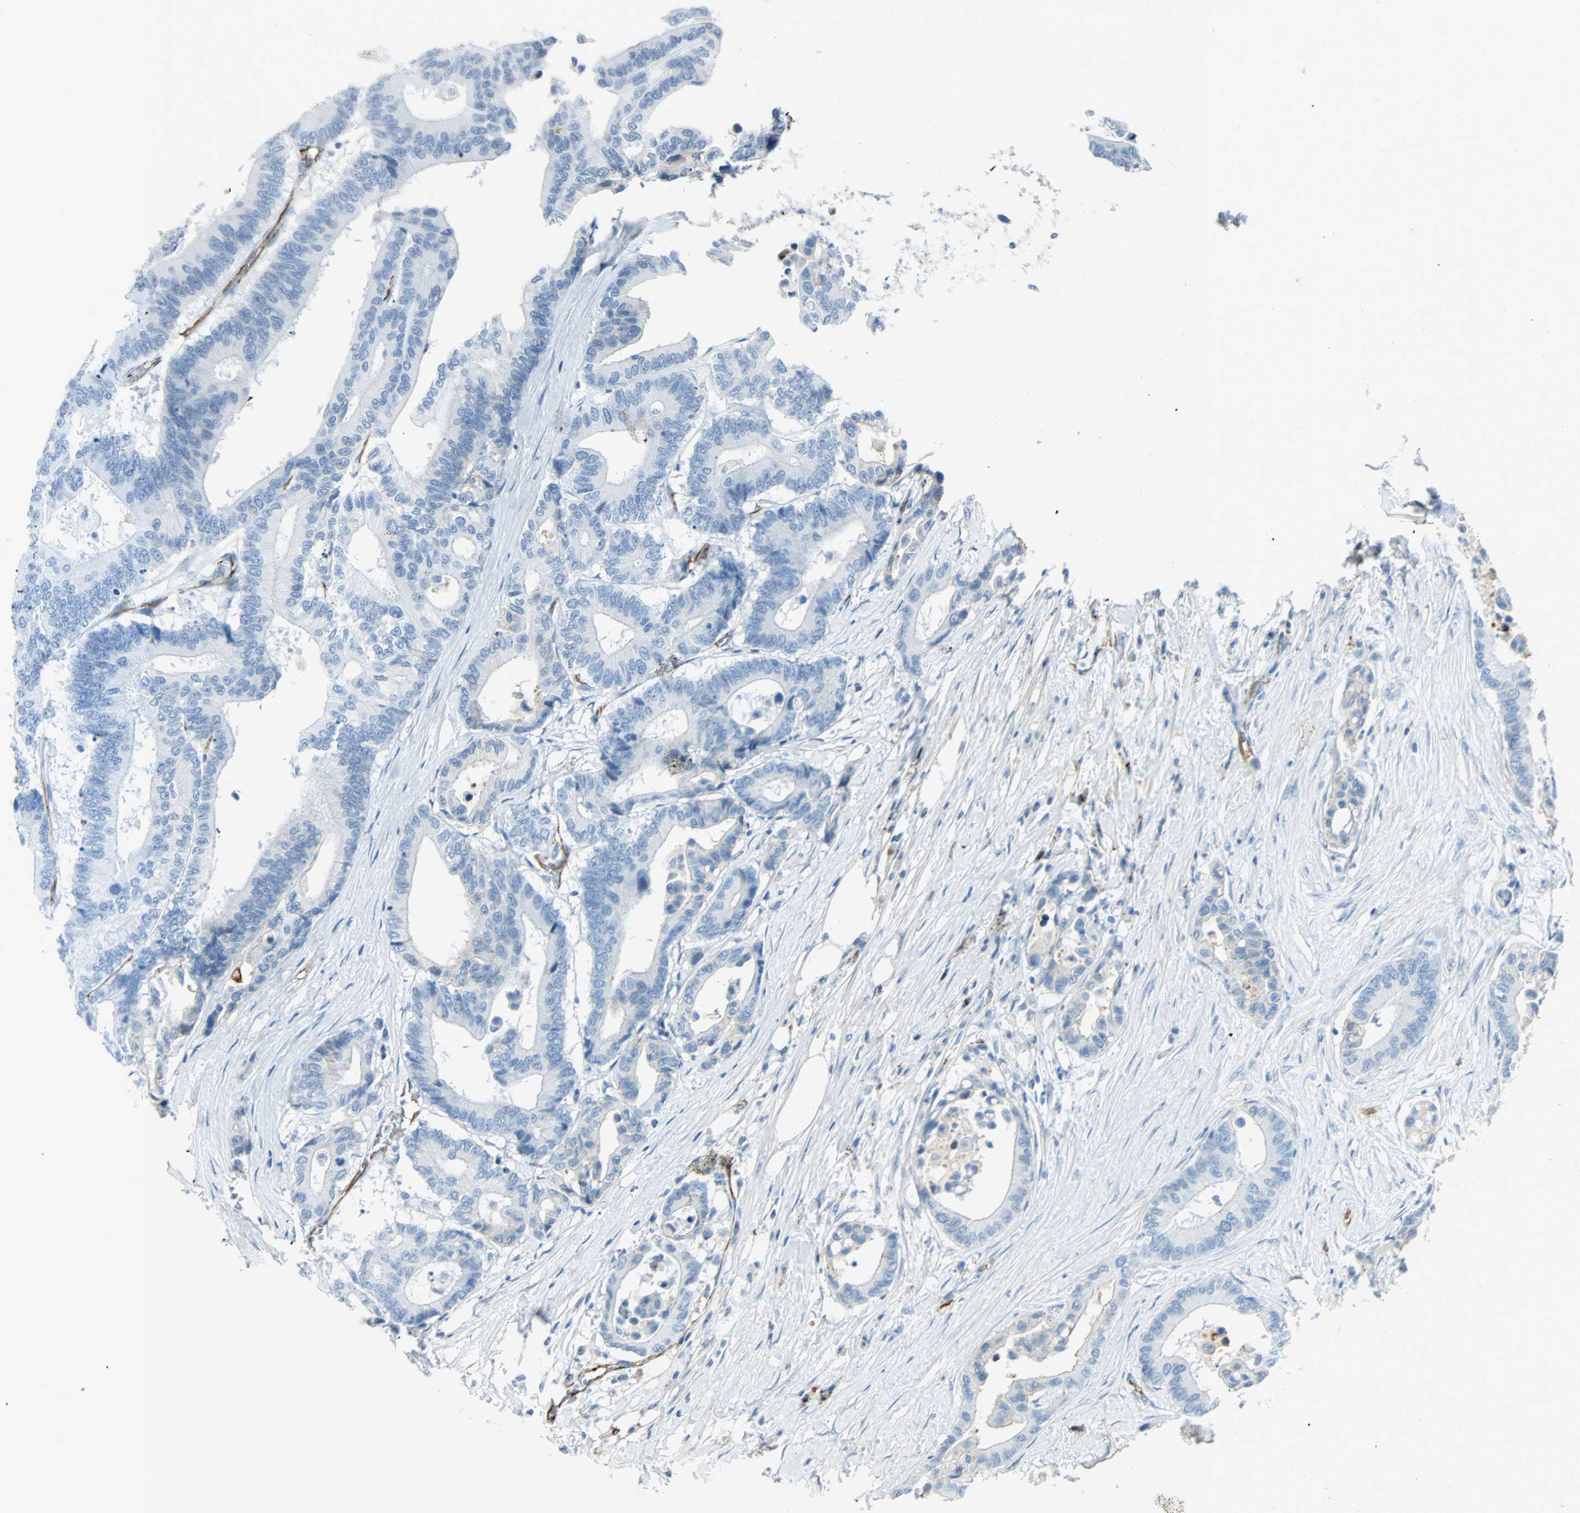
{"staining": {"intensity": "weak", "quantity": "<25%", "location": "cytoplasmic/membranous"}, "tissue": "colorectal cancer", "cell_type": "Tumor cells", "image_type": "cancer", "snomed": [{"axis": "morphology", "description": "Normal tissue, NOS"}, {"axis": "morphology", "description": "Adenocarcinoma, NOS"}, {"axis": "topography", "description": "Colon"}], "caption": "Immunohistochemical staining of colorectal adenocarcinoma shows no significant positivity in tumor cells.", "gene": "VPS9D1", "patient": {"sex": "male", "age": 82}}